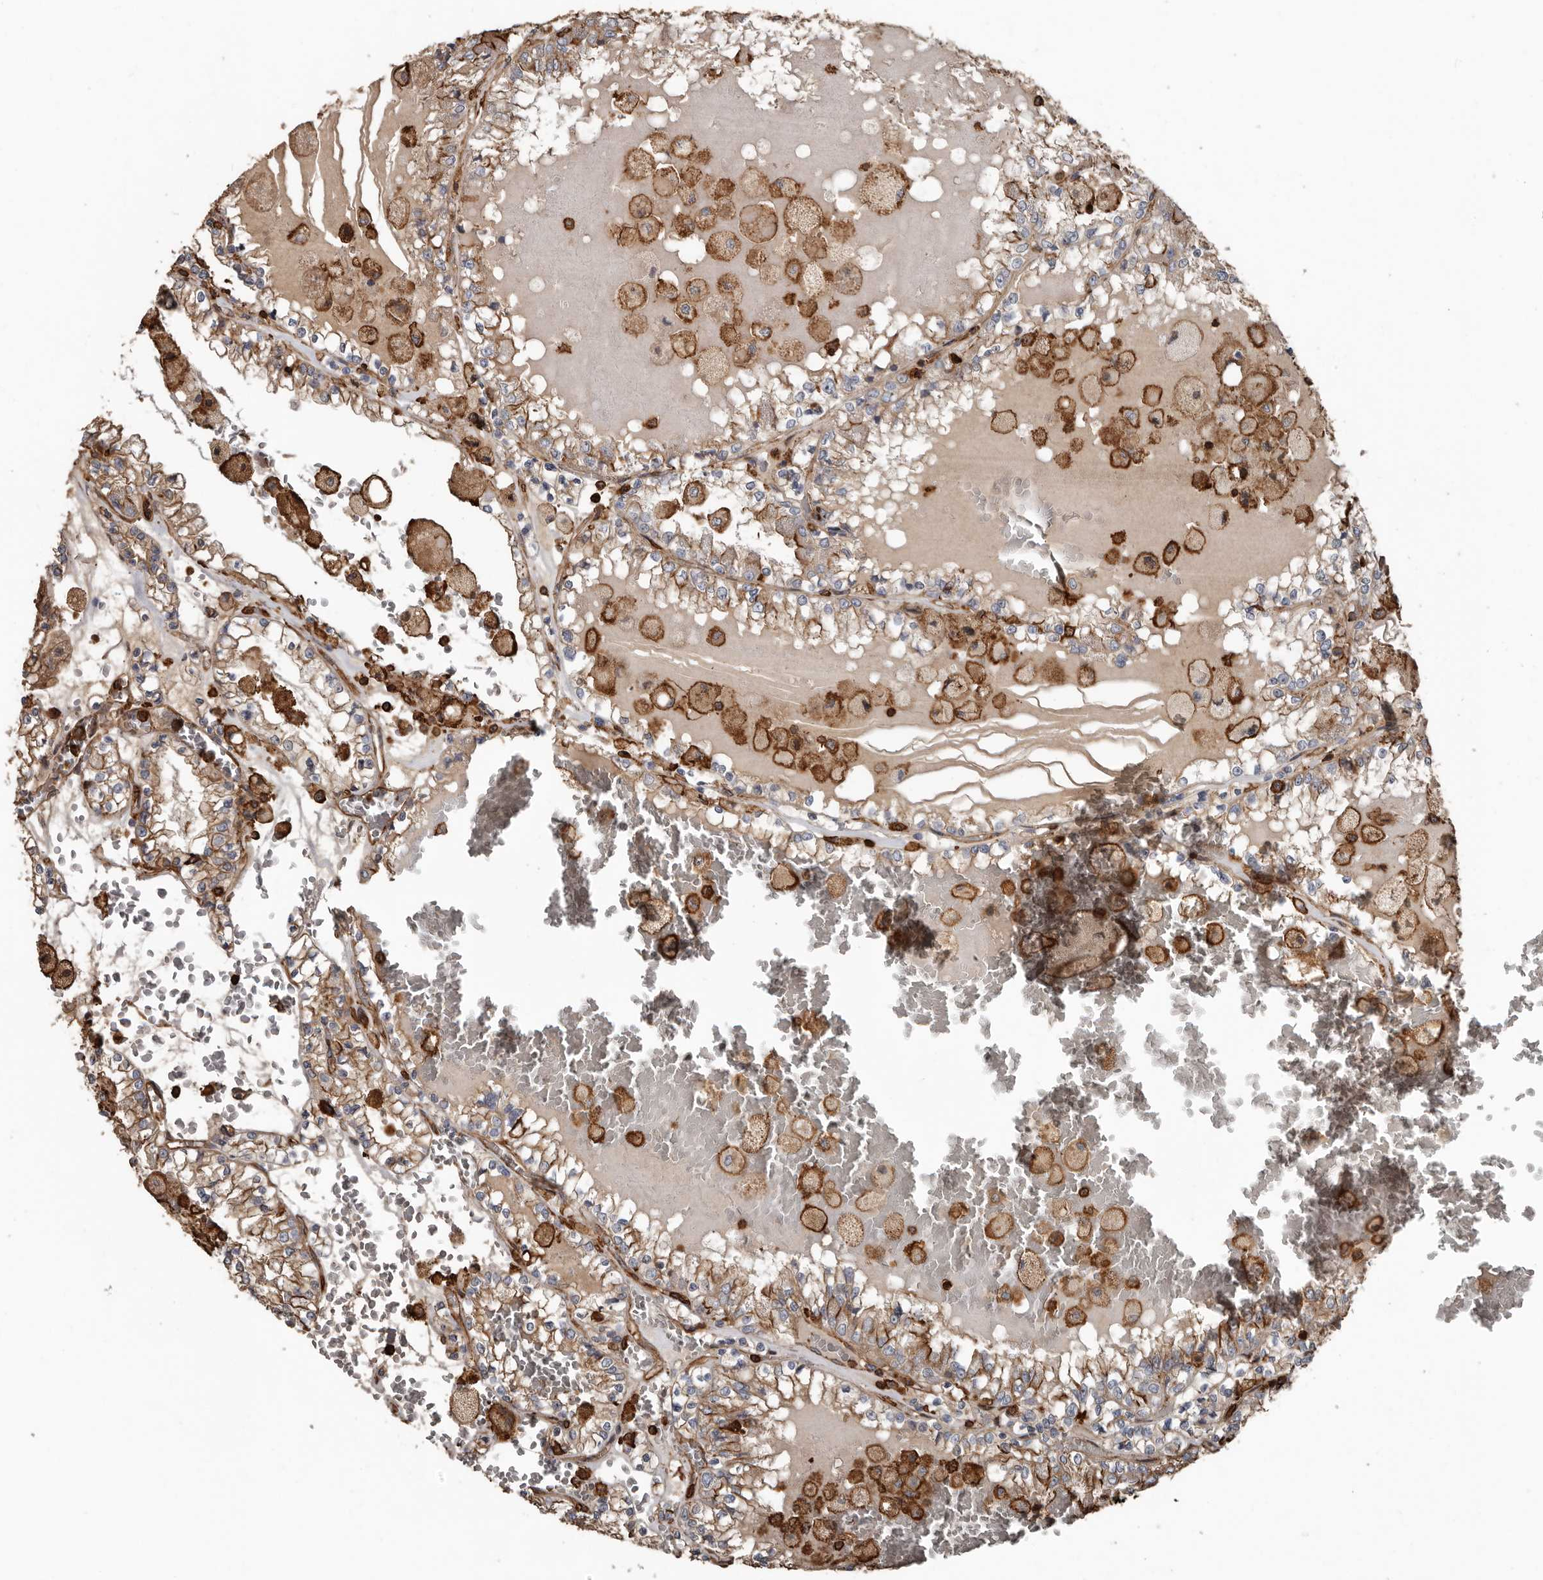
{"staining": {"intensity": "moderate", "quantity": "<25%", "location": "cytoplasmic/membranous"}, "tissue": "renal cancer", "cell_type": "Tumor cells", "image_type": "cancer", "snomed": [{"axis": "morphology", "description": "Adenocarcinoma, NOS"}, {"axis": "topography", "description": "Kidney"}], "caption": "Renal cancer (adenocarcinoma) stained for a protein displays moderate cytoplasmic/membranous positivity in tumor cells.", "gene": "DENND6B", "patient": {"sex": "female", "age": 56}}